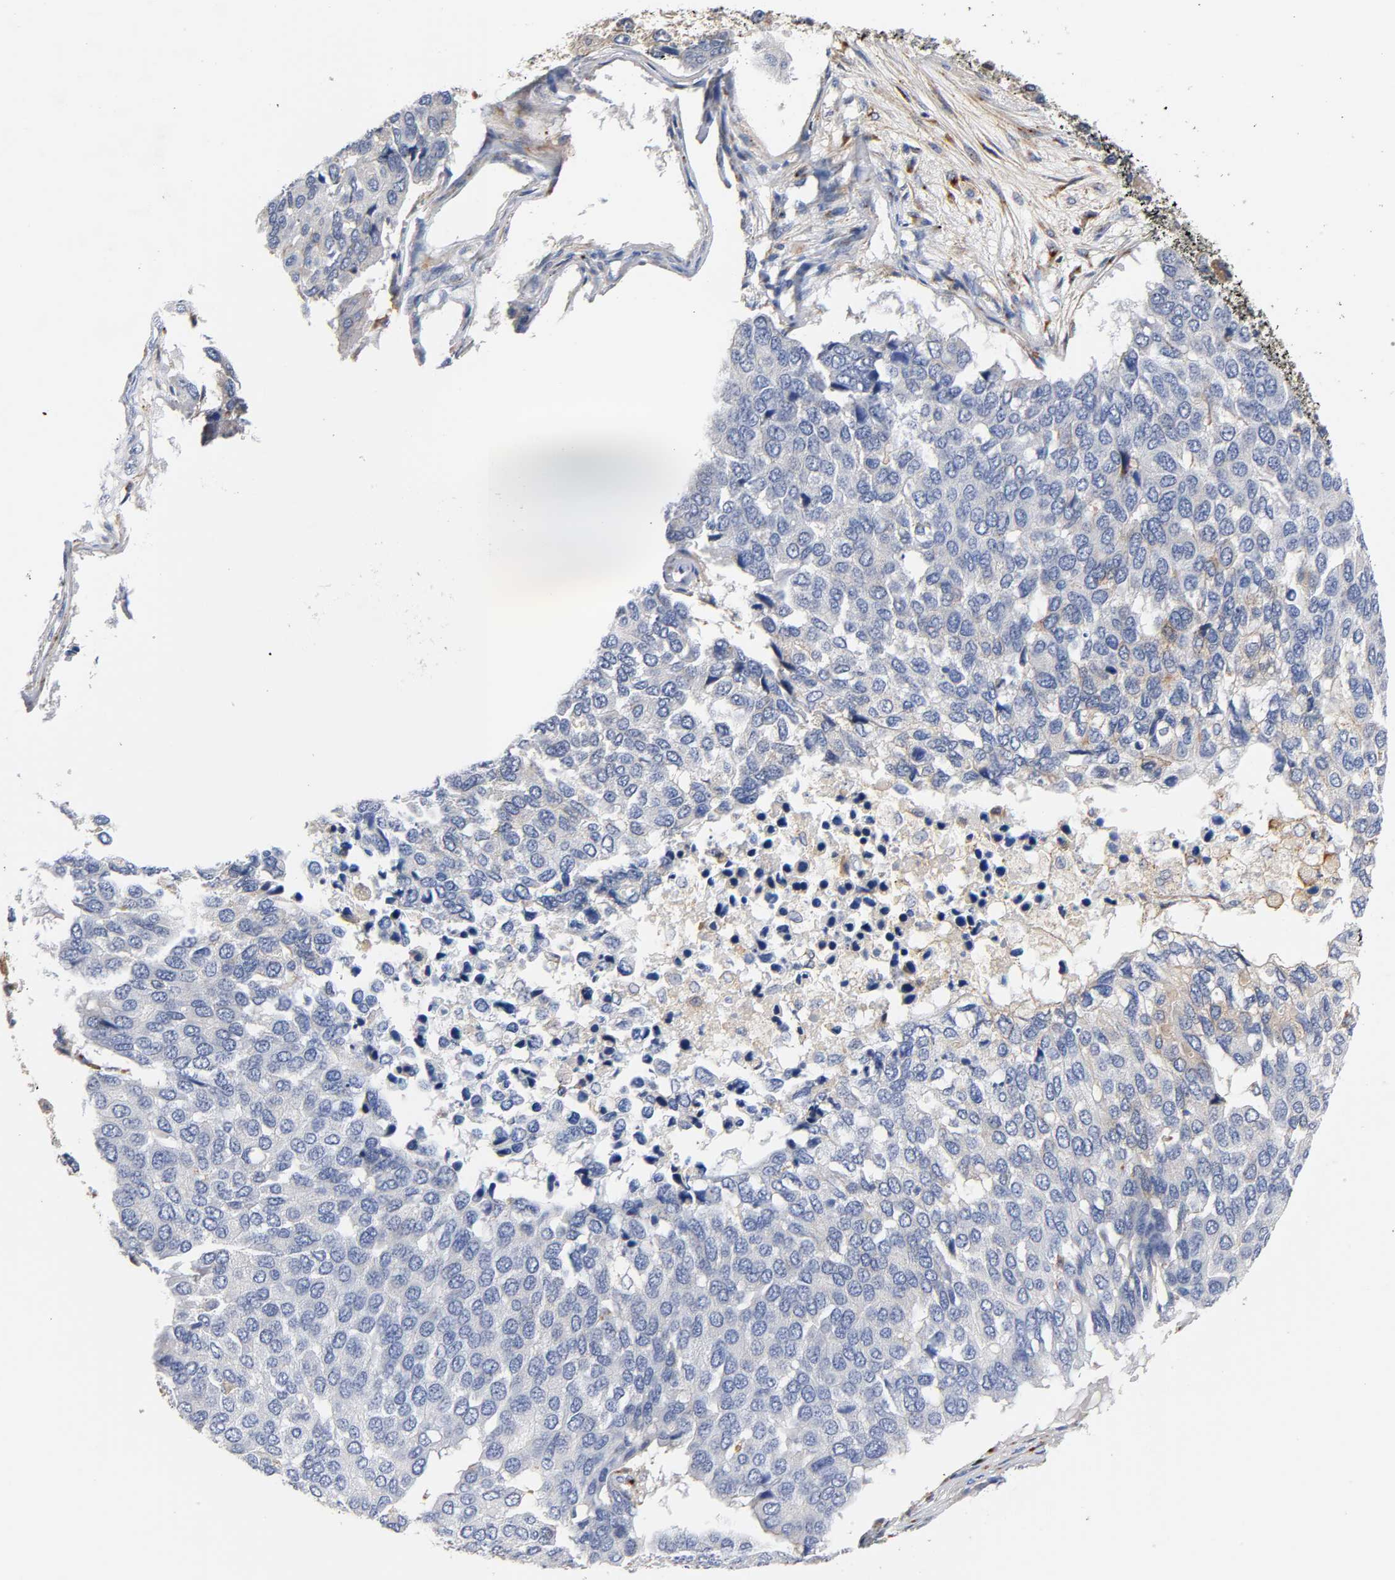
{"staining": {"intensity": "moderate", "quantity": "<25%", "location": "cytoplasmic/membranous"}, "tissue": "pancreatic cancer", "cell_type": "Tumor cells", "image_type": "cancer", "snomed": [{"axis": "morphology", "description": "Adenocarcinoma, NOS"}, {"axis": "topography", "description": "Pancreas"}], "caption": "Protein expression analysis of pancreatic cancer (adenocarcinoma) demonstrates moderate cytoplasmic/membranous staining in approximately <25% of tumor cells.", "gene": "LRP1", "patient": {"sex": "male", "age": 50}}